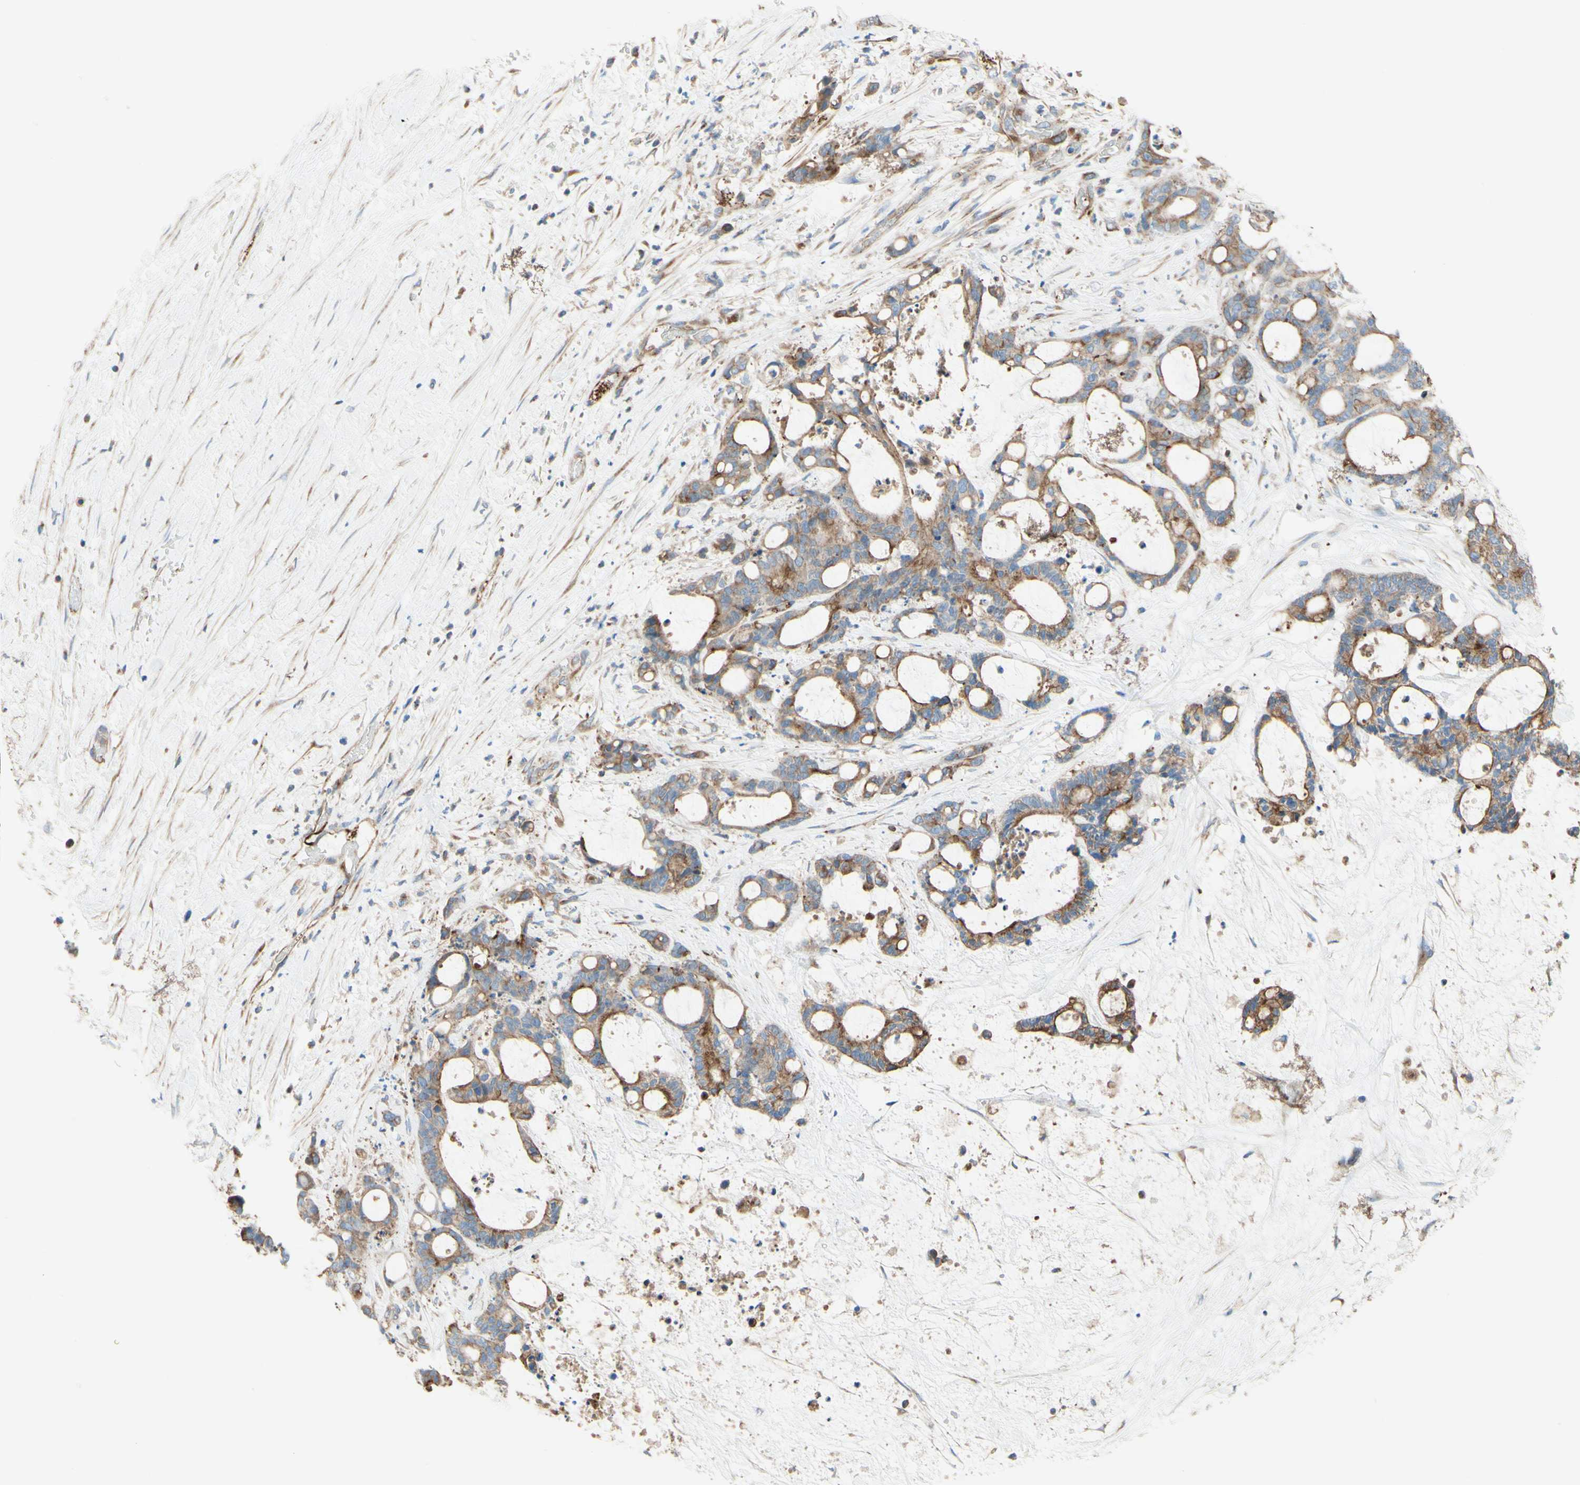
{"staining": {"intensity": "weak", "quantity": ">75%", "location": "cytoplasmic/membranous"}, "tissue": "liver cancer", "cell_type": "Tumor cells", "image_type": "cancer", "snomed": [{"axis": "morphology", "description": "Cholangiocarcinoma"}, {"axis": "topography", "description": "Liver"}], "caption": "Immunohistochemistry staining of liver cancer (cholangiocarcinoma), which demonstrates low levels of weak cytoplasmic/membranous expression in approximately >75% of tumor cells indicating weak cytoplasmic/membranous protein expression. The staining was performed using DAB (brown) for protein detection and nuclei were counterstained in hematoxylin (blue).", "gene": "ENDOD1", "patient": {"sex": "female", "age": 73}}